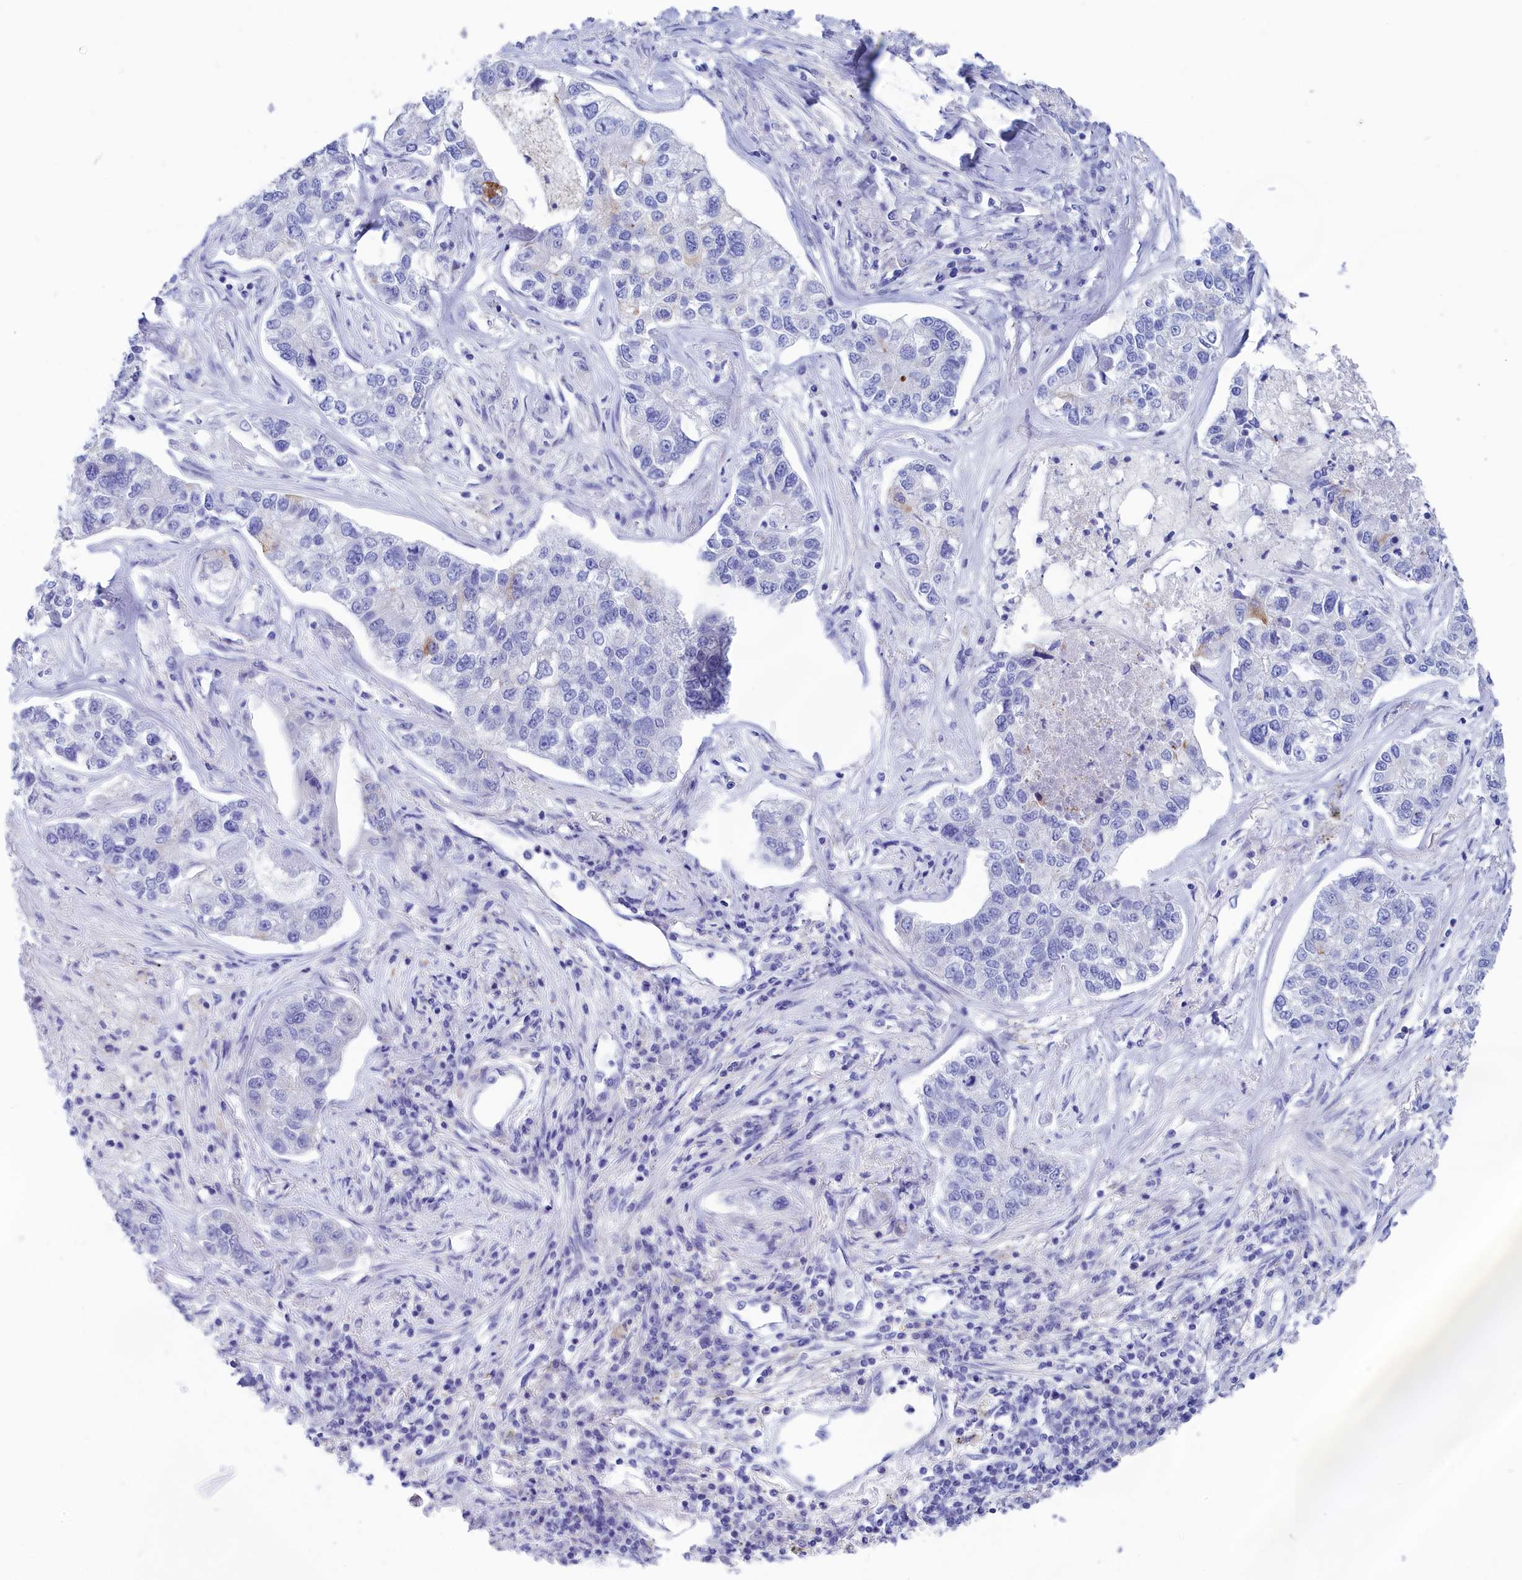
{"staining": {"intensity": "negative", "quantity": "none", "location": "none"}, "tissue": "lung cancer", "cell_type": "Tumor cells", "image_type": "cancer", "snomed": [{"axis": "morphology", "description": "Adenocarcinoma, NOS"}, {"axis": "topography", "description": "Lung"}], "caption": "A micrograph of lung cancer stained for a protein exhibits no brown staining in tumor cells. (DAB IHC with hematoxylin counter stain).", "gene": "VPS35L", "patient": {"sex": "male", "age": 49}}